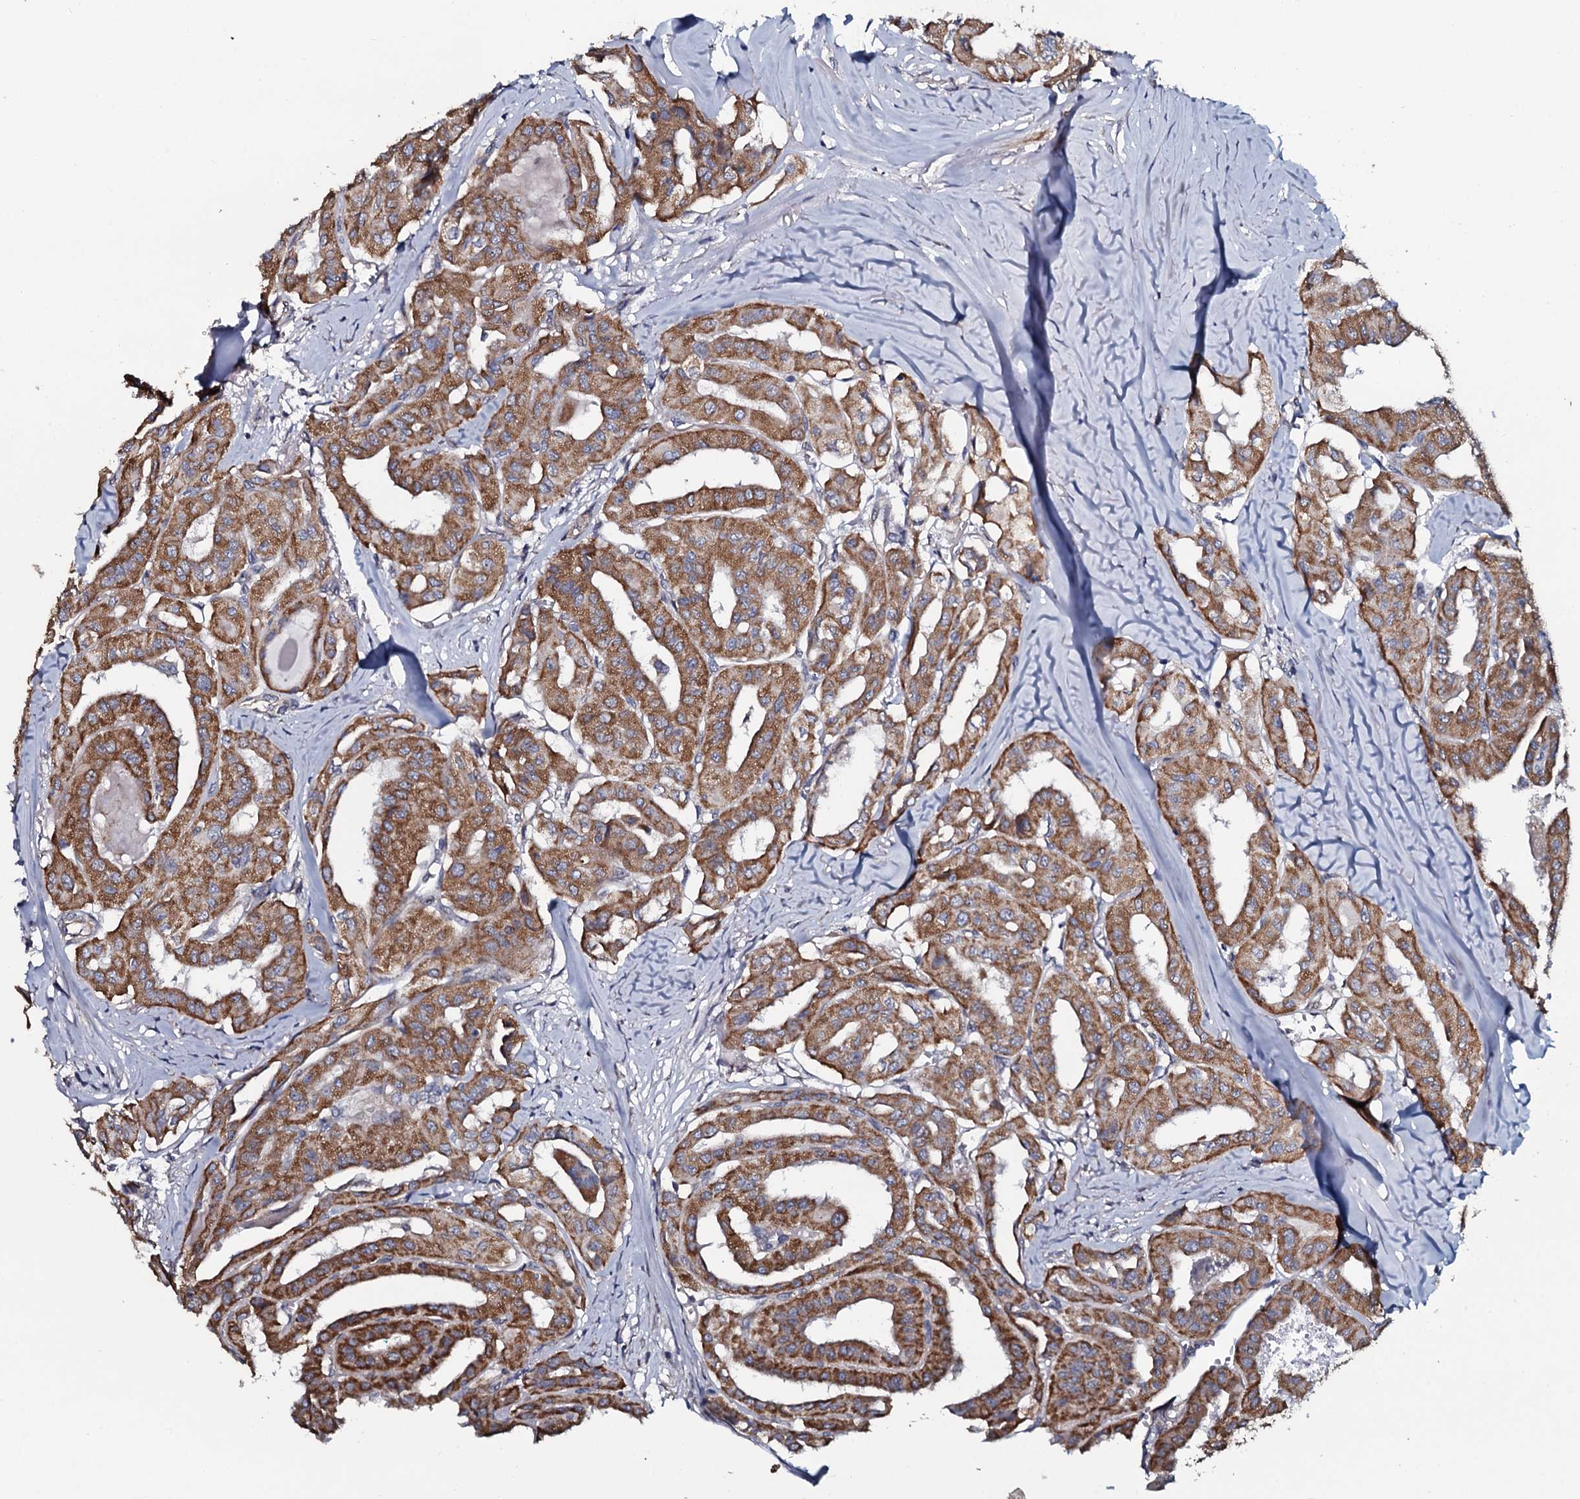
{"staining": {"intensity": "moderate", "quantity": ">75%", "location": "cytoplasmic/membranous"}, "tissue": "thyroid cancer", "cell_type": "Tumor cells", "image_type": "cancer", "snomed": [{"axis": "morphology", "description": "Papillary adenocarcinoma, NOS"}, {"axis": "topography", "description": "Thyroid gland"}], "caption": "A histopathology image of human thyroid cancer (papillary adenocarcinoma) stained for a protein shows moderate cytoplasmic/membranous brown staining in tumor cells.", "gene": "KCTD4", "patient": {"sex": "female", "age": 59}}